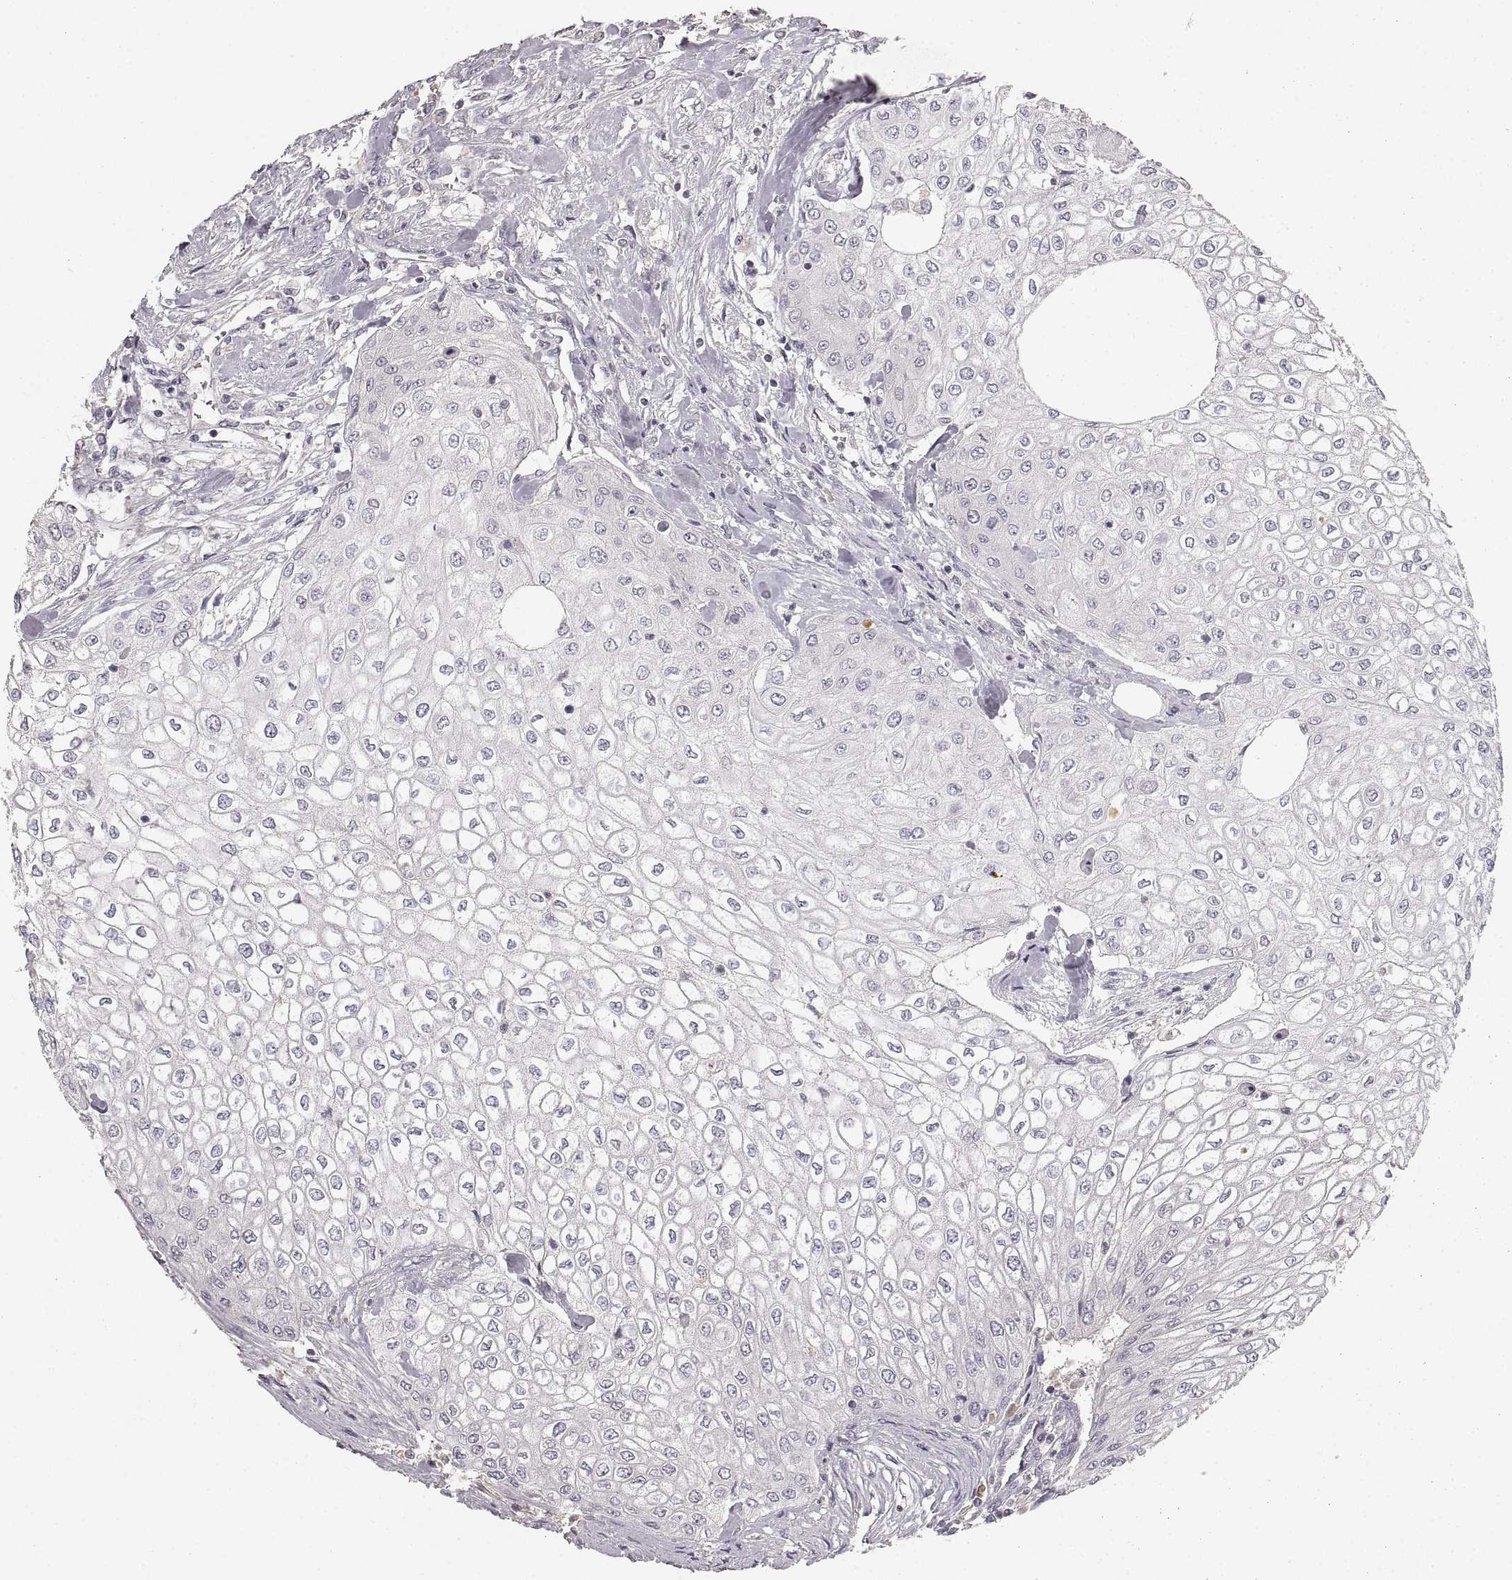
{"staining": {"intensity": "negative", "quantity": "none", "location": "none"}, "tissue": "urothelial cancer", "cell_type": "Tumor cells", "image_type": "cancer", "snomed": [{"axis": "morphology", "description": "Urothelial carcinoma, High grade"}, {"axis": "topography", "description": "Urinary bladder"}], "caption": "IHC of urothelial cancer displays no staining in tumor cells.", "gene": "RUNDC3A", "patient": {"sex": "male", "age": 62}}